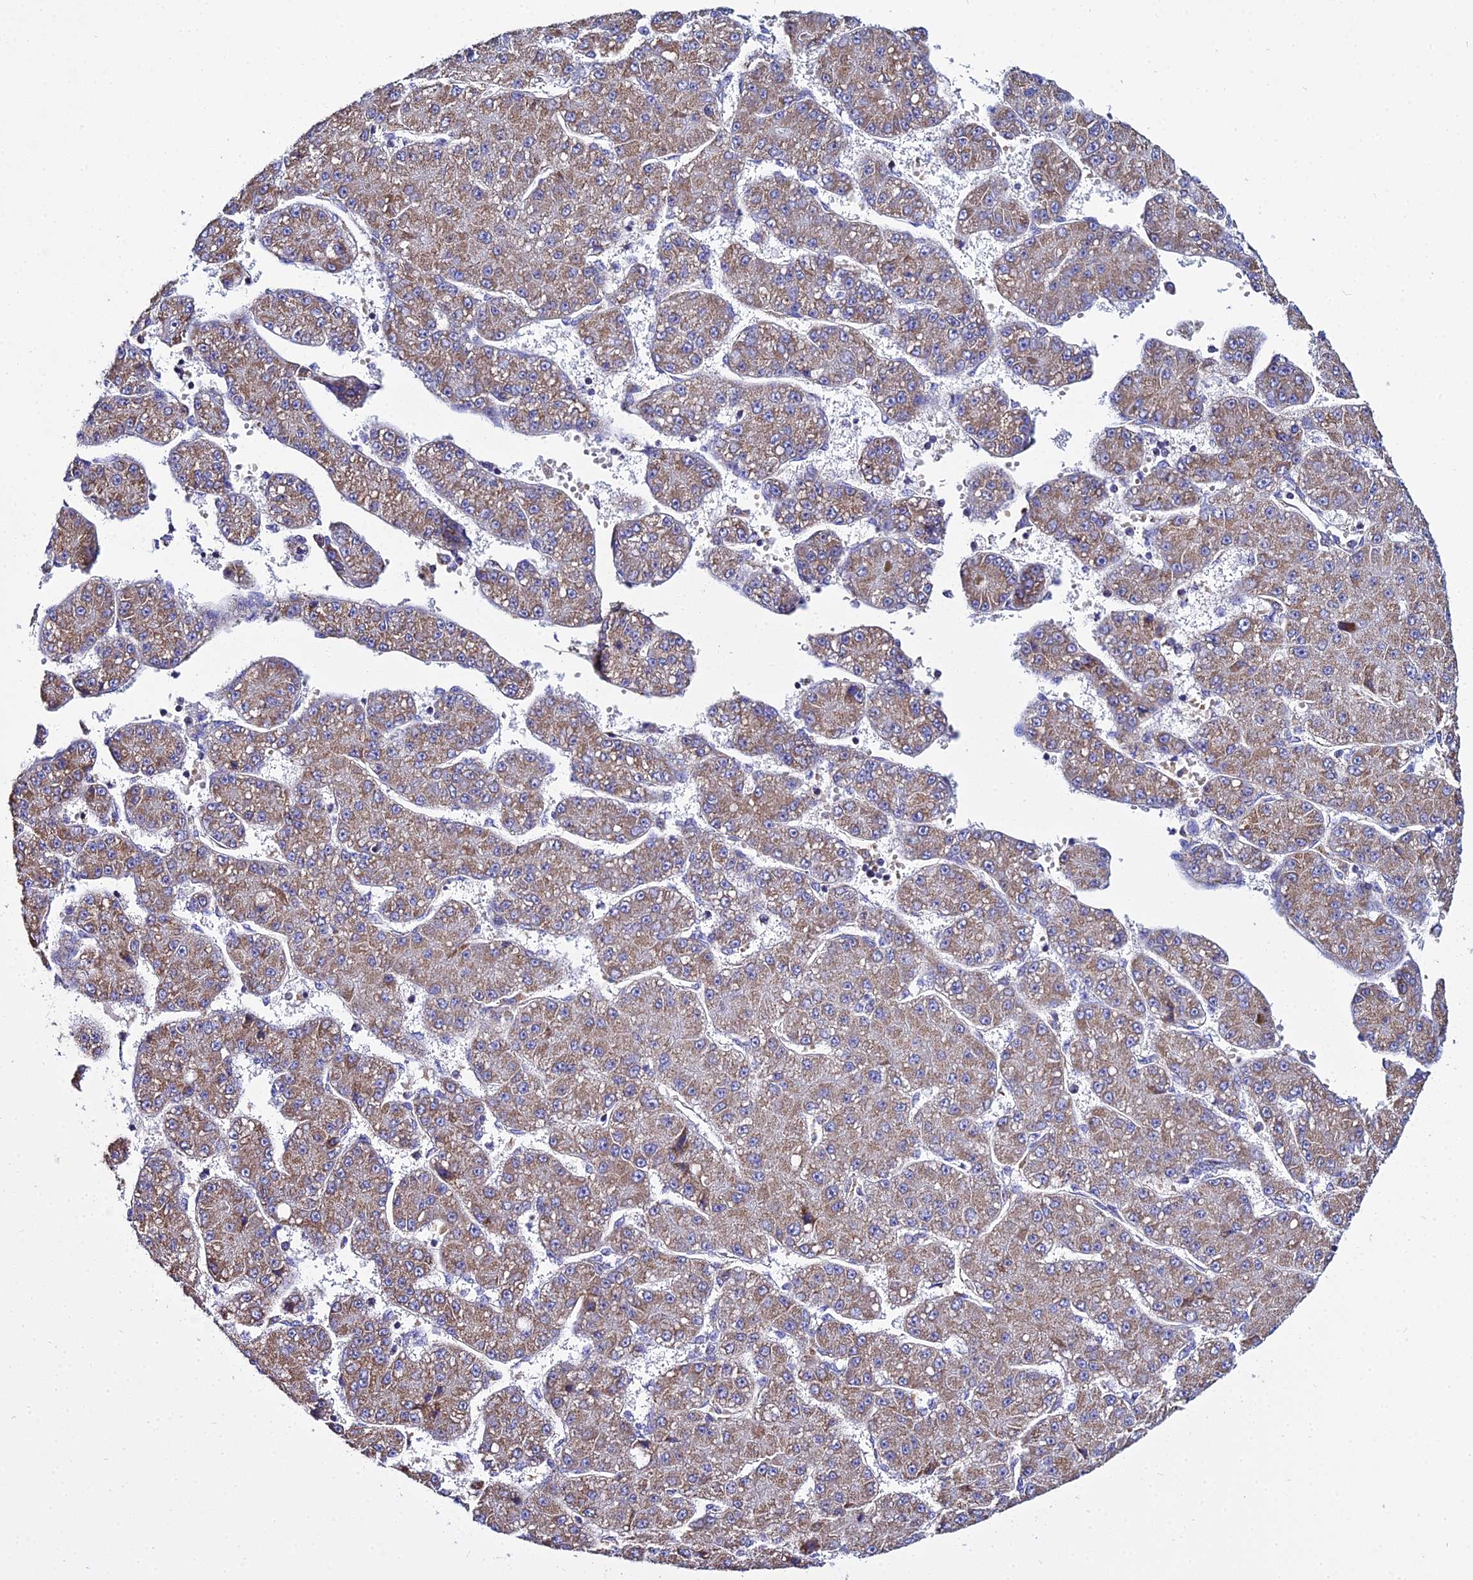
{"staining": {"intensity": "moderate", "quantity": ">75%", "location": "cytoplasmic/membranous"}, "tissue": "liver cancer", "cell_type": "Tumor cells", "image_type": "cancer", "snomed": [{"axis": "morphology", "description": "Carcinoma, Hepatocellular, NOS"}, {"axis": "topography", "description": "Liver"}], "caption": "An image showing moderate cytoplasmic/membranous staining in approximately >75% of tumor cells in liver hepatocellular carcinoma, as visualized by brown immunohistochemical staining.", "gene": "TYW5", "patient": {"sex": "male", "age": 67}}